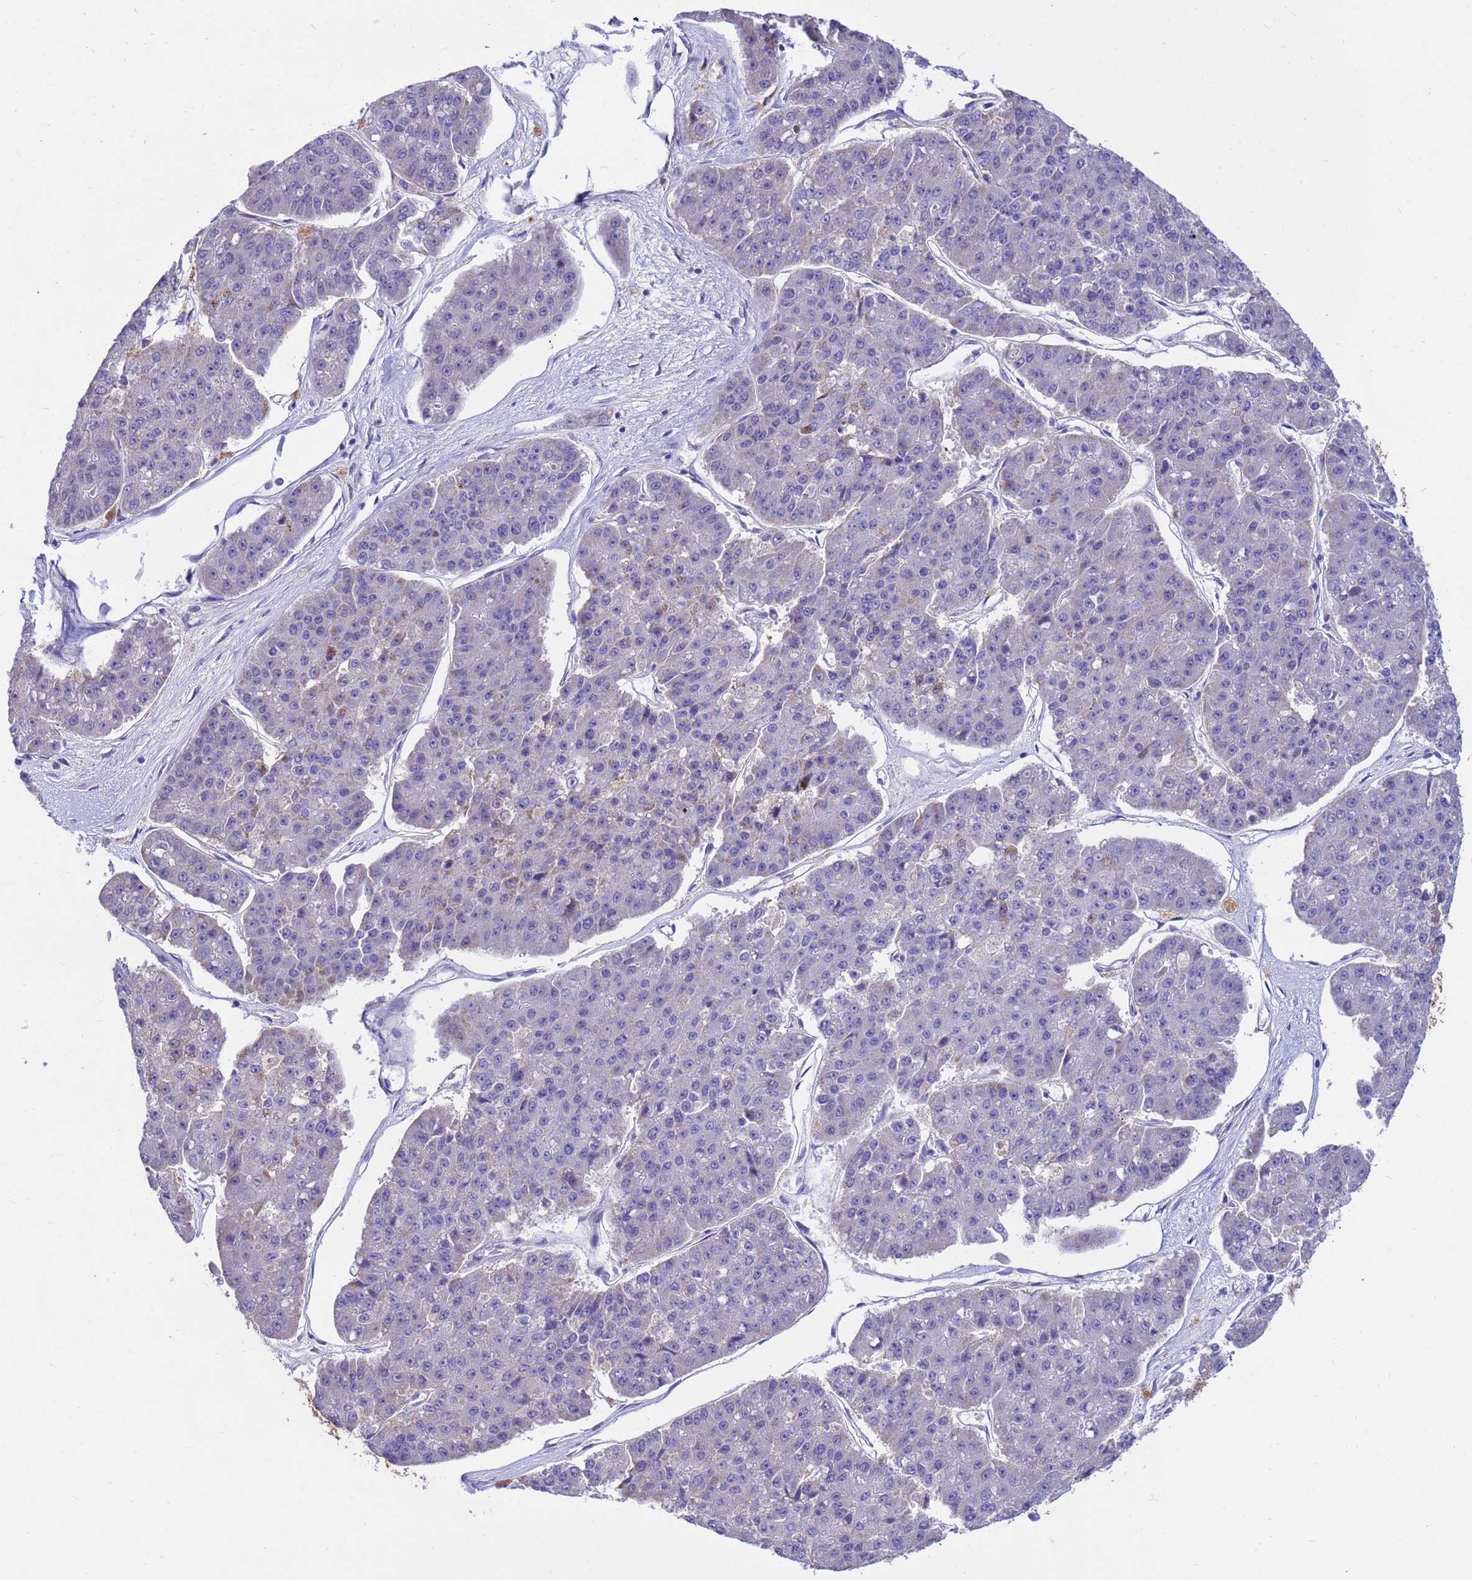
{"staining": {"intensity": "negative", "quantity": "none", "location": "none"}, "tissue": "pancreatic cancer", "cell_type": "Tumor cells", "image_type": "cancer", "snomed": [{"axis": "morphology", "description": "Adenocarcinoma, NOS"}, {"axis": "topography", "description": "Pancreas"}], "caption": "There is no significant expression in tumor cells of pancreatic cancer (adenocarcinoma).", "gene": "TUBGCP3", "patient": {"sex": "male", "age": 50}}